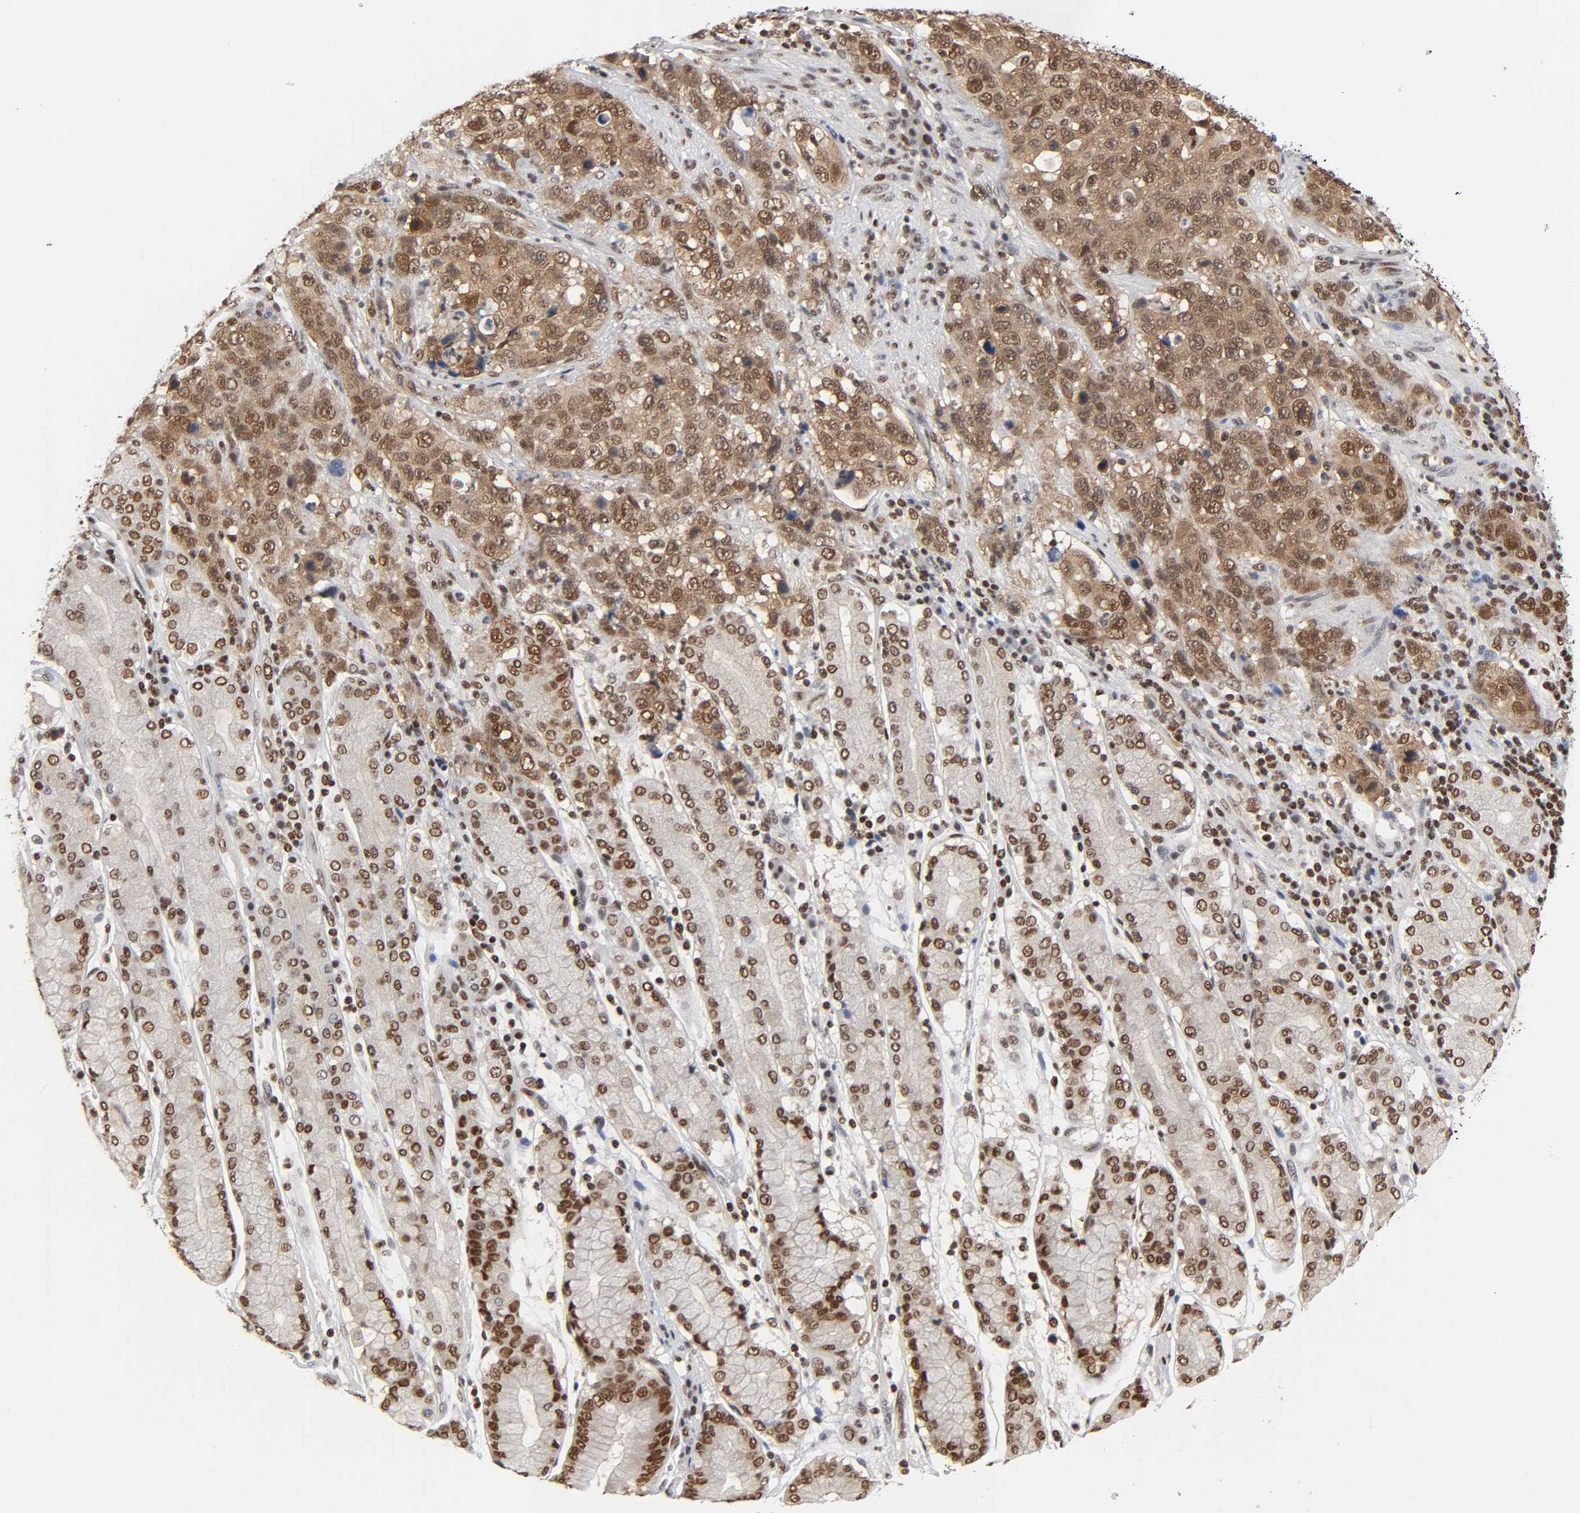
{"staining": {"intensity": "strong", "quantity": ">75%", "location": "cytoplasmic/membranous,nuclear"}, "tissue": "stomach cancer", "cell_type": "Tumor cells", "image_type": "cancer", "snomed": [{"axis": "morphology", "description": "Normal tissue, NOS"}, {"axis": "morphology", "description": "Adenocarcinoma, NOS"}, {"axis": "topography", "description": "Stomach"}], "caption": "Immunohistochemistry staining of stomach cancer (adenocarcinoma), which displays high levels of strong cytoplasmic/membranous and nuclear positivity in approximately >75% of tumor cells indicating strong cytoplasmic/membranous and nuclear protein expression. The staining was performed using DAB (3,3'-diaminobenzidine) (brown) for protein detection and nuclei were counterstained in hematoxylin (blue).", "gene": "ILKAP", "patient": {"sex": "male", "age": 48}}